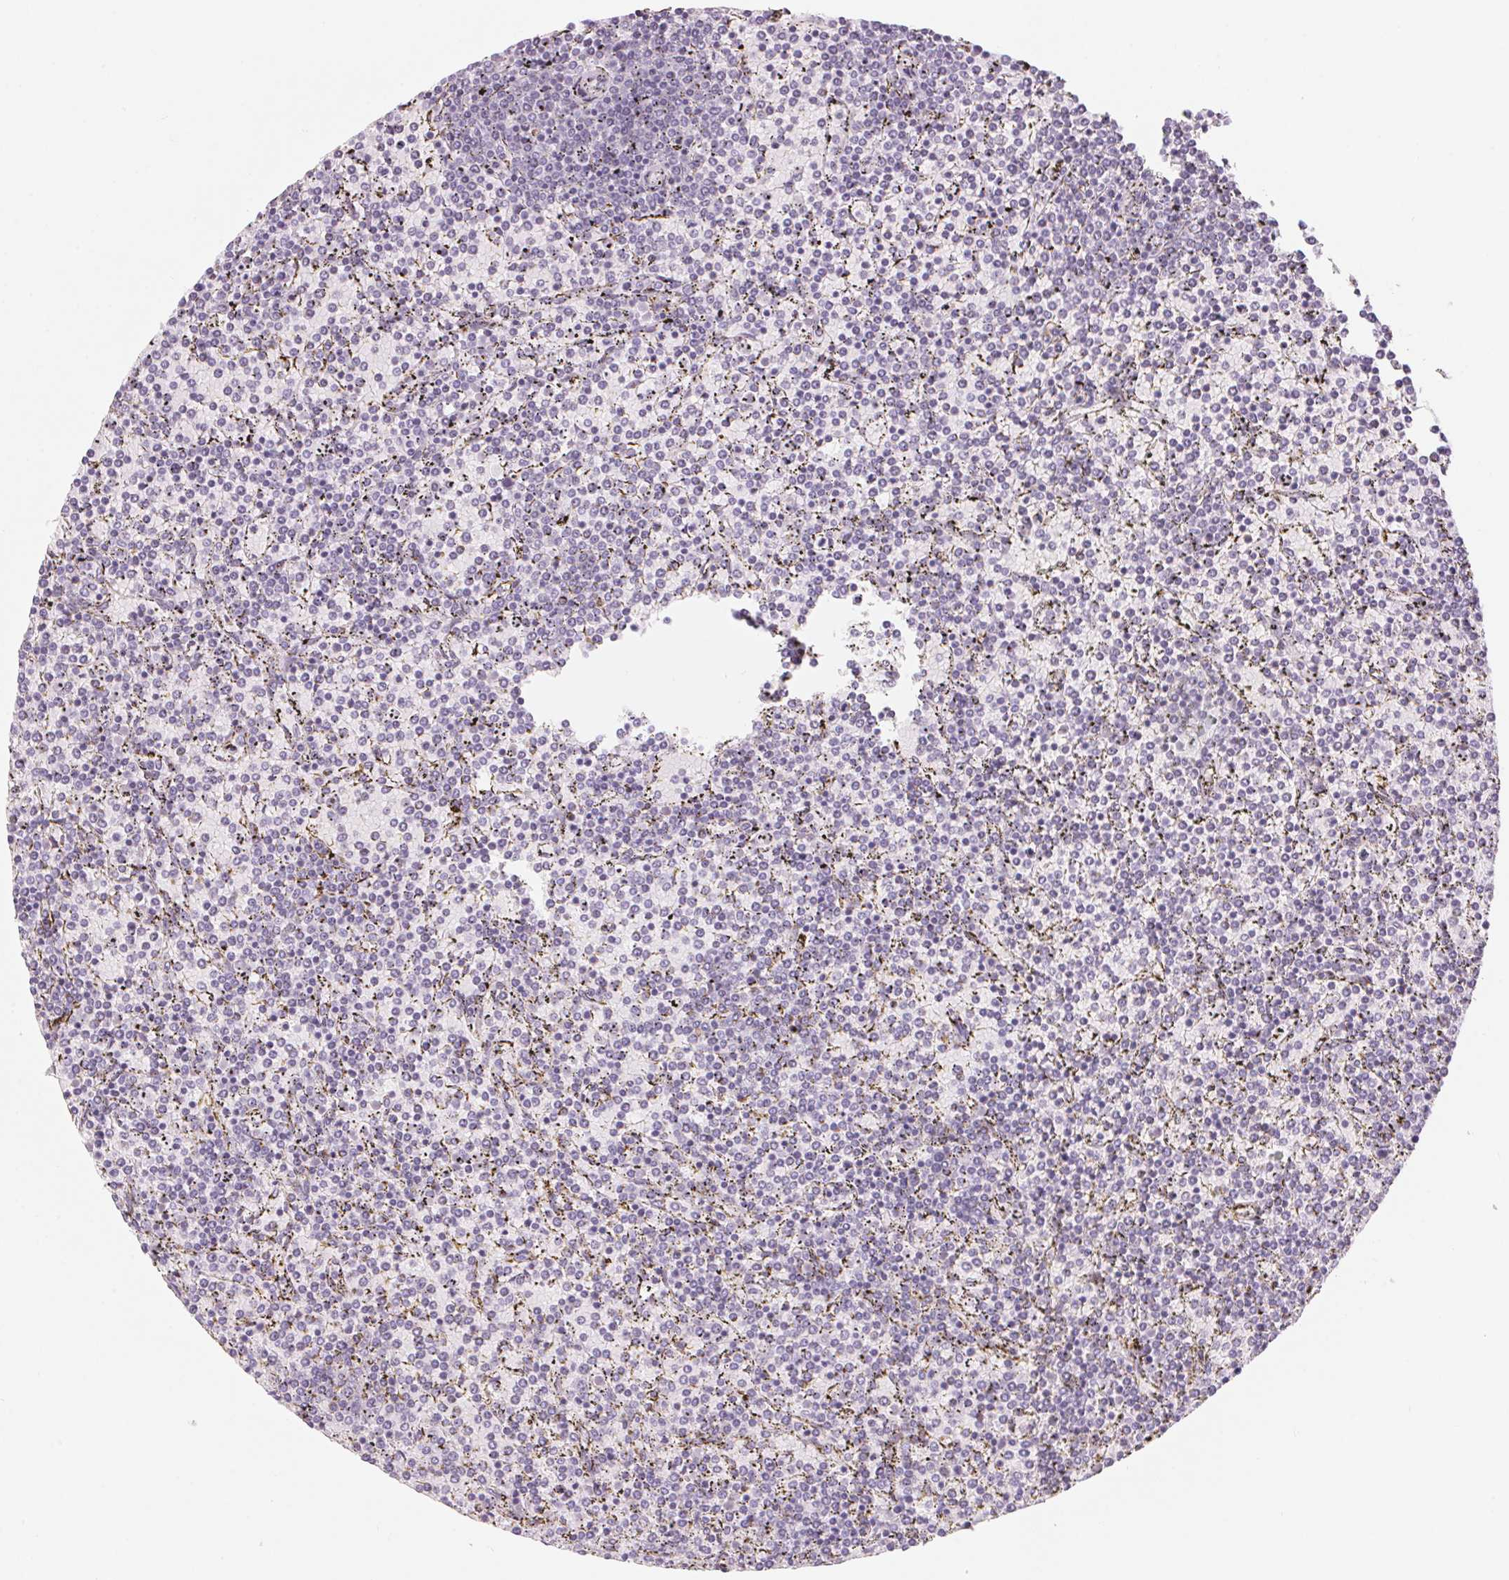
{"staining": {"intensity": "negative", "quantity": "none", "location": "none"}, "tissue": "lymphoma", "cell_type": "Tumor cells", "image_type": "cancer", "snomed": [{"axis": "morphology", "description": "Malignant lymphoma, non-Hodgkin's type, Low grade"}, {"axis": "topography", "description": "Spleen"}], "caption": "Immunohistochemical staining of human low-grade malignant lymphoma, non-Hodgkin's type displays no significant staining in tumor cells. (Brightfield microscopy of DAB (3,3'-diaminobenzidine) immunohistochemistry (IHC) at high magnification).", "gene": "CADPS", "patient": {"sex": "female", "age": 77}}